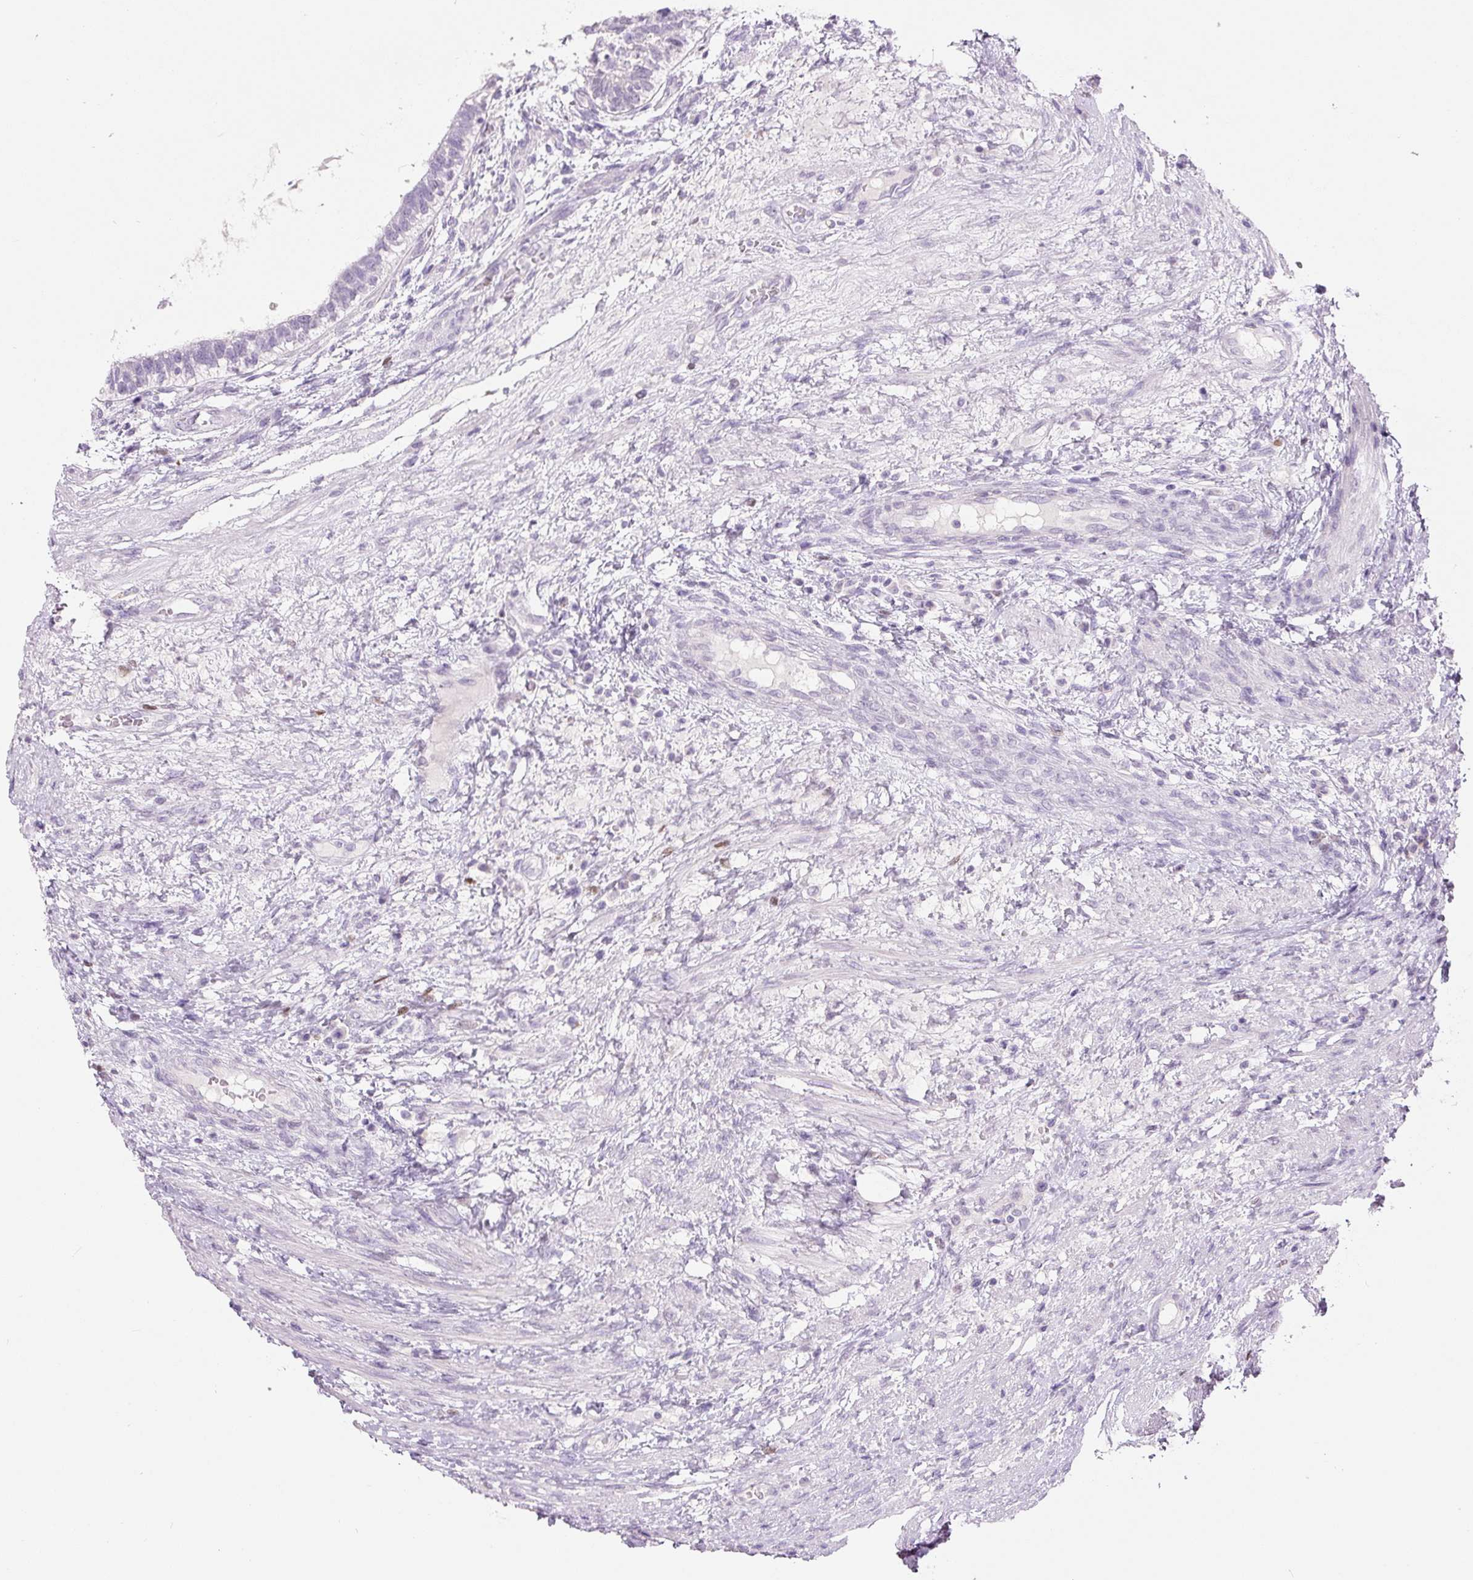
{"staining": {"intensity": "negative", "quantity": "none", "location": "none"}, "tissue": "testis cancer", "cell_type": "Tumor cells", "image_type": "cancer", "snomed": [{"axis": "morphology", "description": "Carcinoma, Embryonal, NOS"}, {"axis": "topography", "description": "Testis"}], "caption": "Histopathology image shows no protein staining in tumor cells of testis cancer (embryonal carcinoma) tissue. (DAB (3,3'-diaminobenzidine) IHC with hematoxylin counter stain).", "gene": "SIX1", "patient": {"sex": "male", "age": 26}}